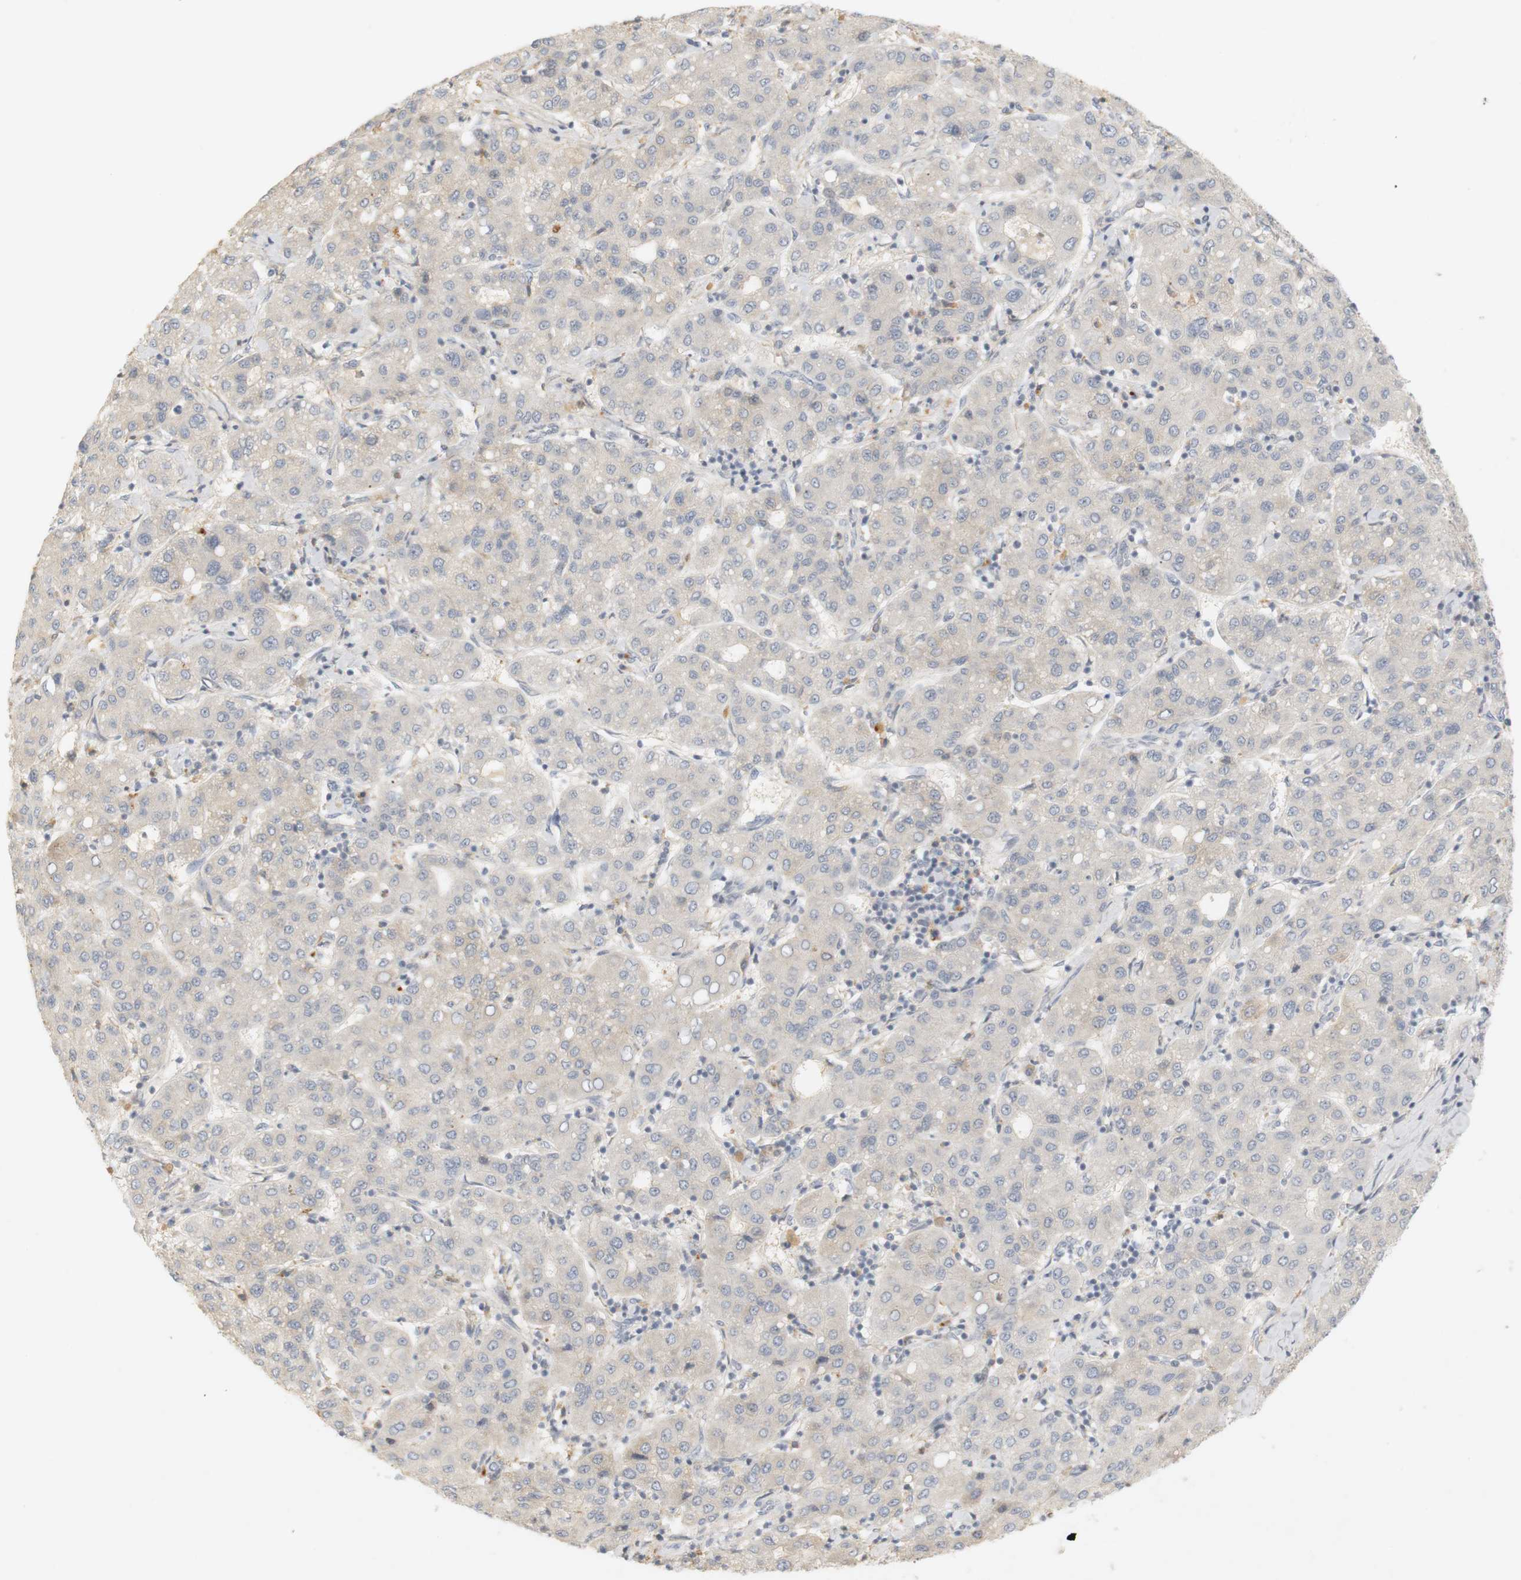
{"staining": {"intensity": "weak", "quantity": "<25%", "location": "cytoplasmic/membranous"}, "tissue": "liver cancer", "cell_type": "Tumor cells", "image_type": "cancer", "snomed": [{"axis": "morphology", "description": "Carcinoma, Hepatocellular, NOS"}, {"axis": "topography", "description": "Liver"}], "caption": "Immunohistochemistry micrograph of liver cancer stained for a protein (brown), which displays no expression in tumor cells.", "gene": "RTN3", "patient": {"sex": "male", "age": 65}}